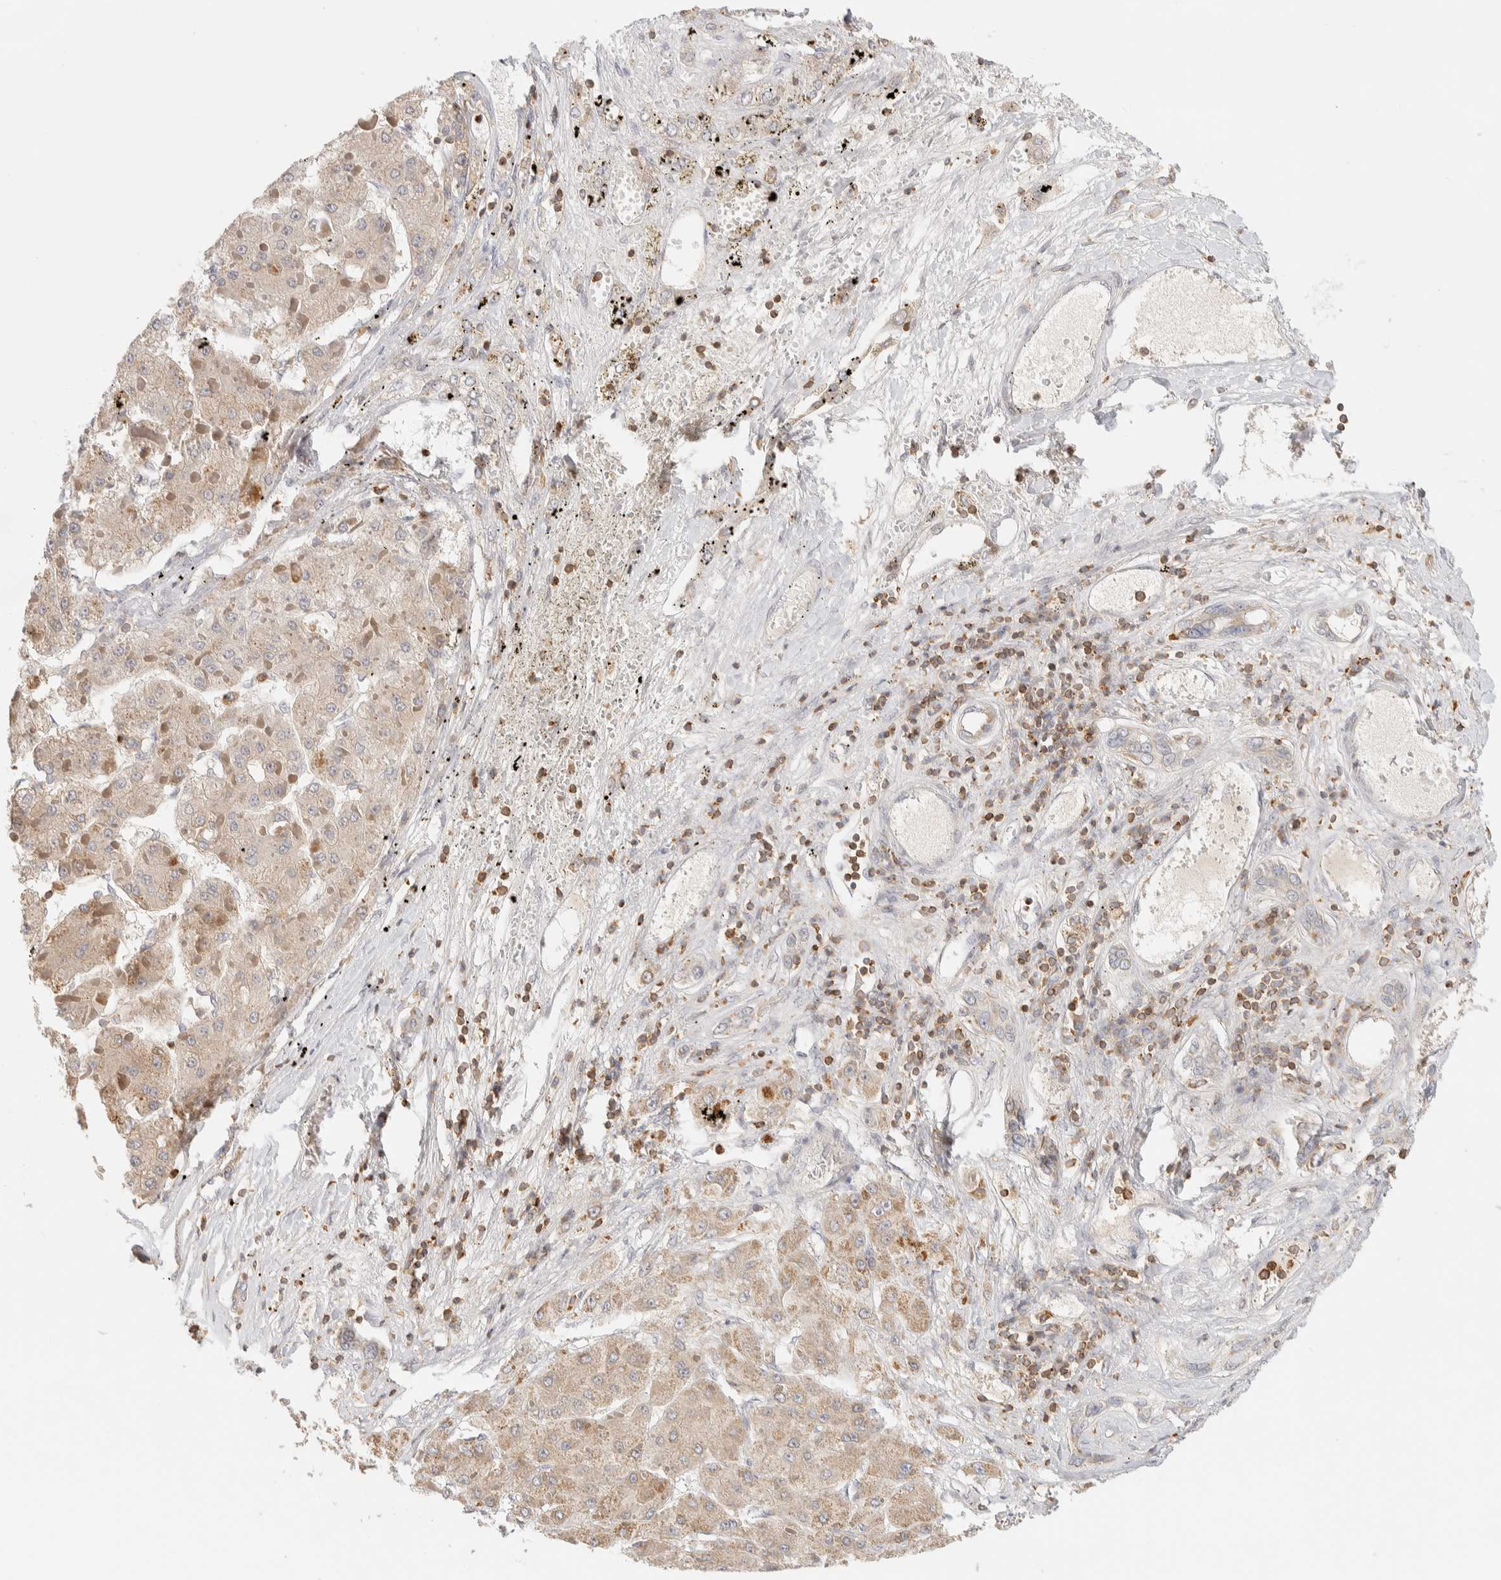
{"staining": {"intensity": "weak", "quantity": "25%-75%", "location": "cytoplasmic/membranous"}, "tissue": "liver cancer", "cell_type": "Tumor cells", "image_type": "cancer", "snomed": [{"axis": "morphology", "description": "Carcinoma, Hepatocellular, NOS"}, {"axis": "topography", "description": "Liver"}], "caption": "About 25%-75% of tumor cells in human liver cancer (hepatocellular carcinoma) reveal weak cytoplasmic/membranous protein positivity as visualized by brown immunohistochemical staining.", "gene": "RUNDC1", "patient": {"sex": "female", "age": 73}}